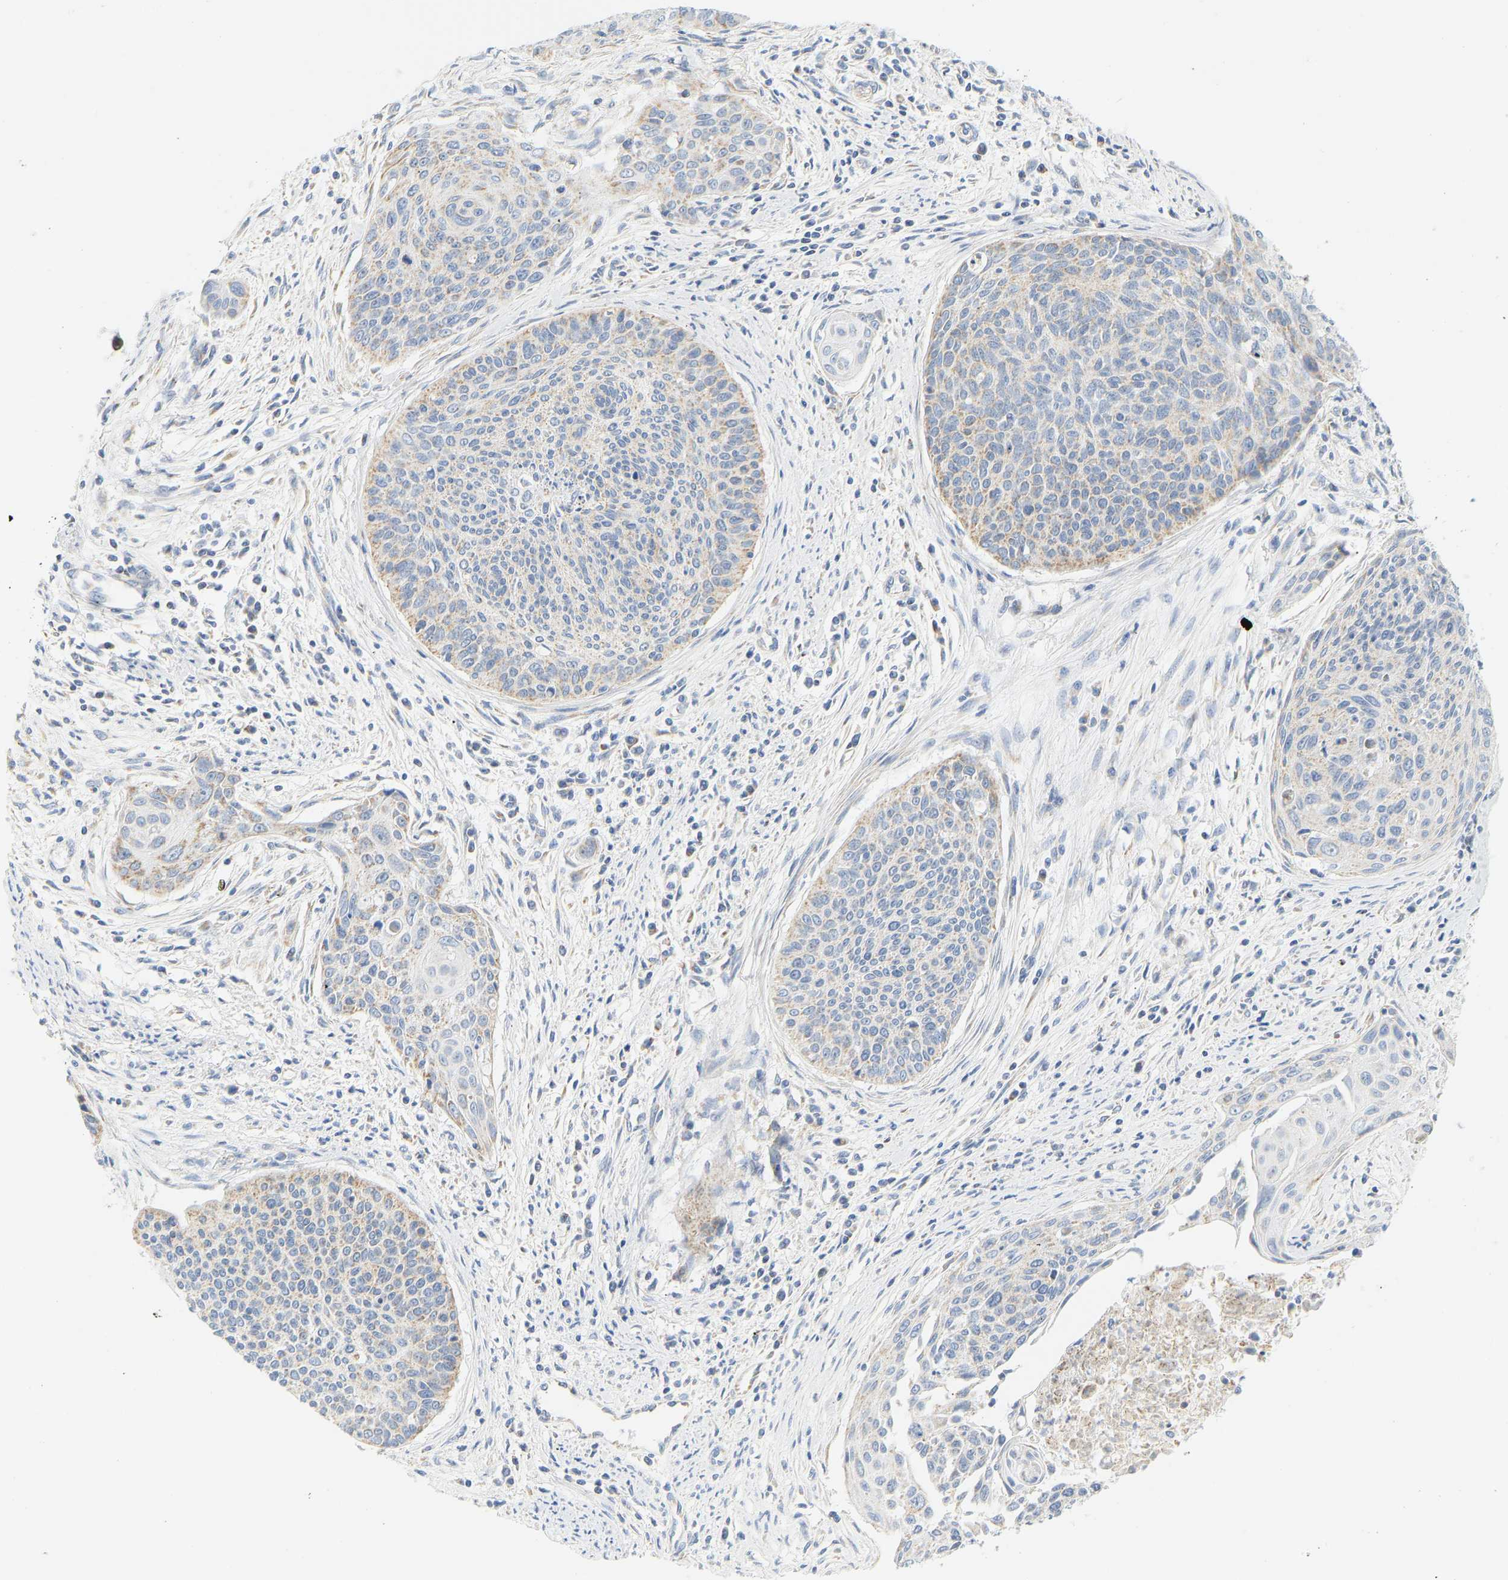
{"staining": {"intensity": "weak", "quantity": "<25%", "location": "cytoplasmic/membranous"}, "tissue": "cervical cancer", "cell_type": "Tumor cells", "image_type": "cancer", "snomed": [{"axis": "morphology", "description": "Squamous cell carcinoma, NOS"}, {"axis": "topography", "description": "Cervix"}], "caption": "A histopathology image of human squamous cell carcinoma (cervical) is negative for staining in tumor cells.", "gene": "GRPEL2", "patient": {"sex": "female", "age": 55}}